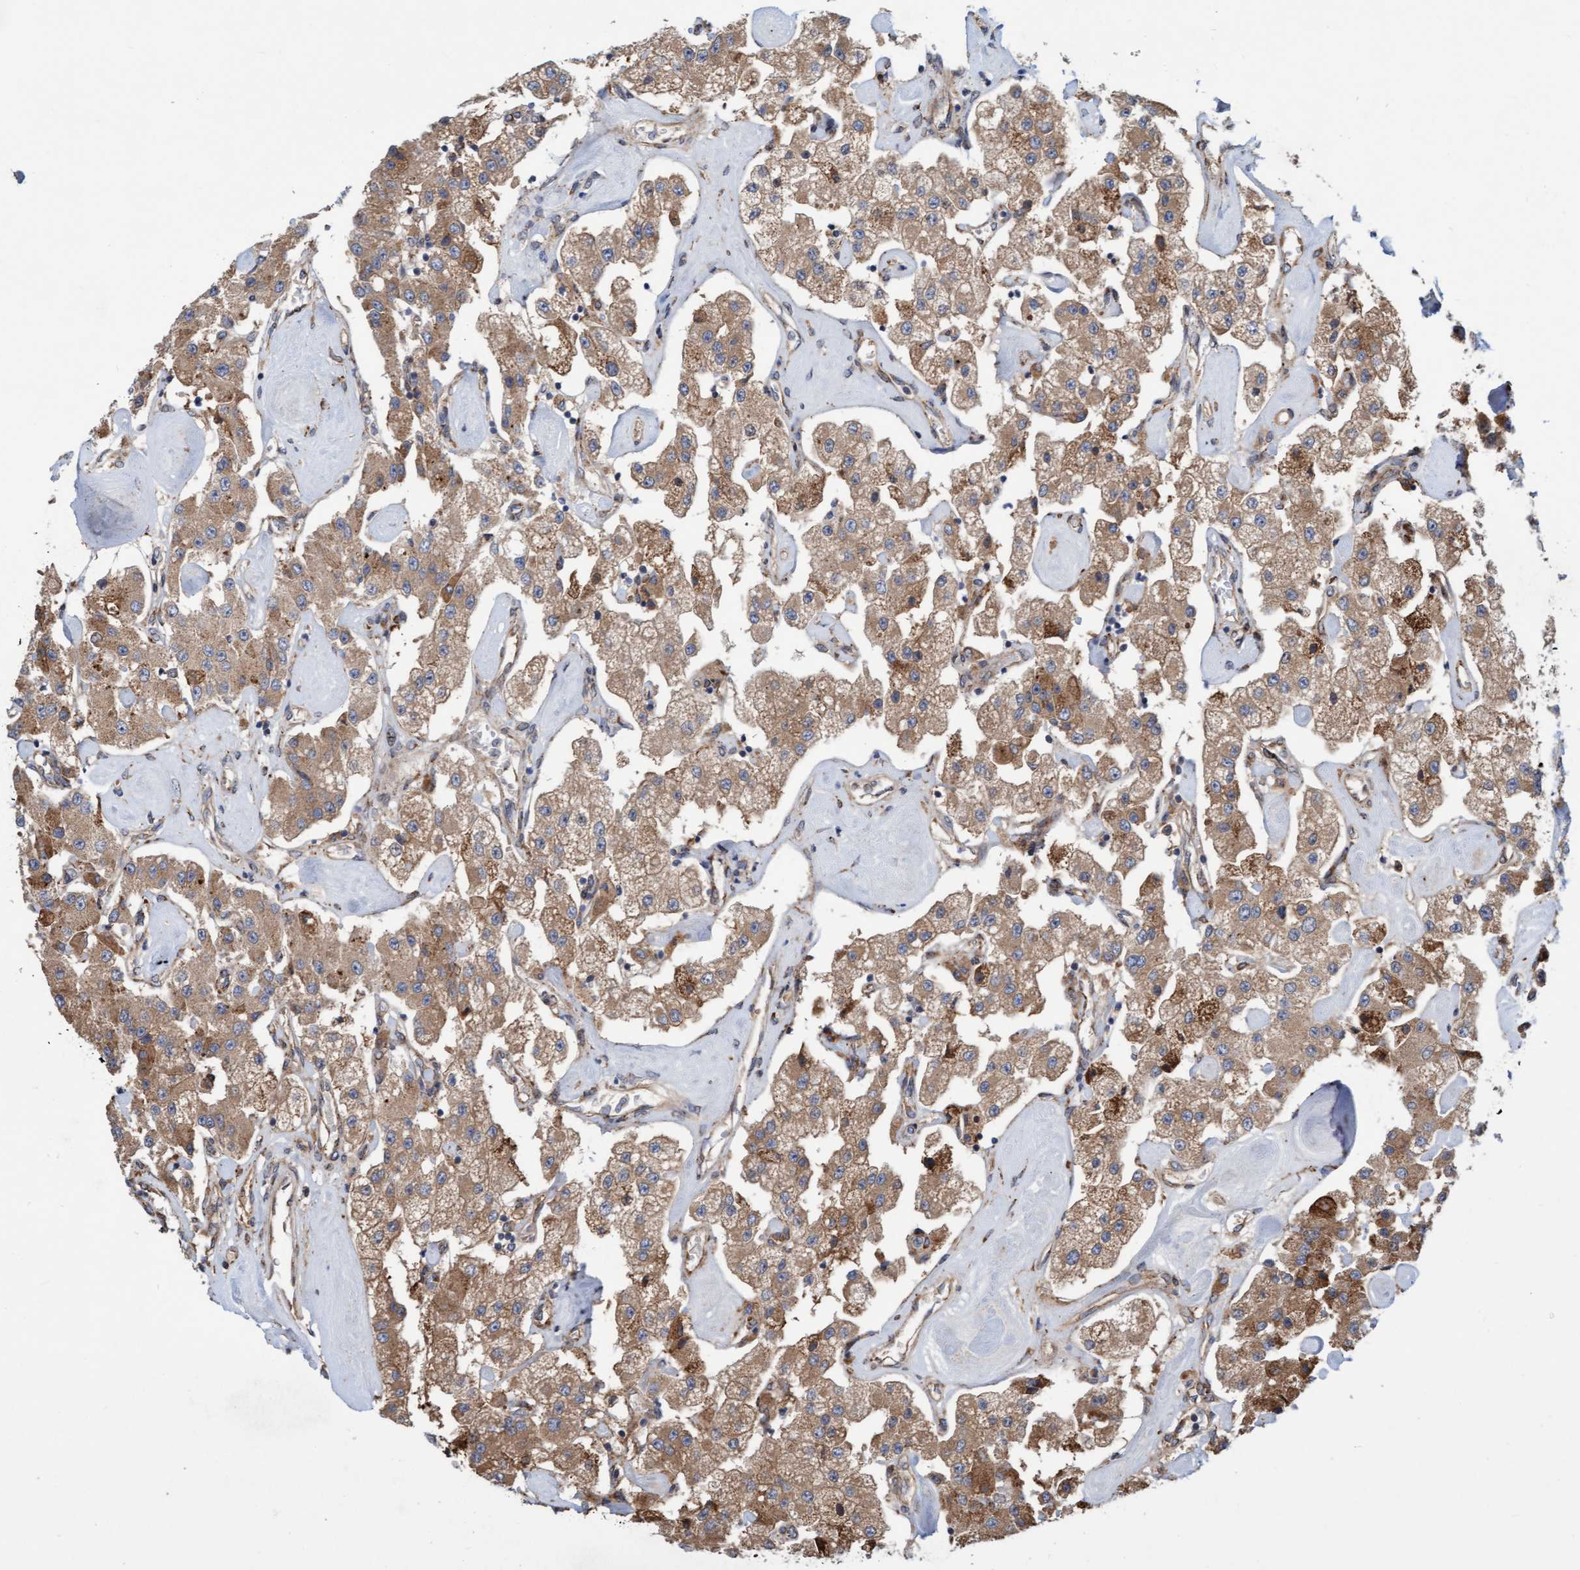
{"staining": {"intensity": "moderate", "quantity": ">75%", "location": "cytoplasmic/membranous"}, "tissue": "carcinoid", "cell_type": "Tumor cells", "image_type": "cancer", "snomed": [{"axis": "morphology", "description": "Carcinoid, malignant, NOS"}, {"axis": "topography", "description": "Pancreas"}], "caption": "Protein staining of carcinoid (malignant) tissue displays moderate cytoplasmic/membranous staining in approximately >75% of tumor cells.", "gene": "KIAA0753", "patient": {"sex": "male", "age": 41}}